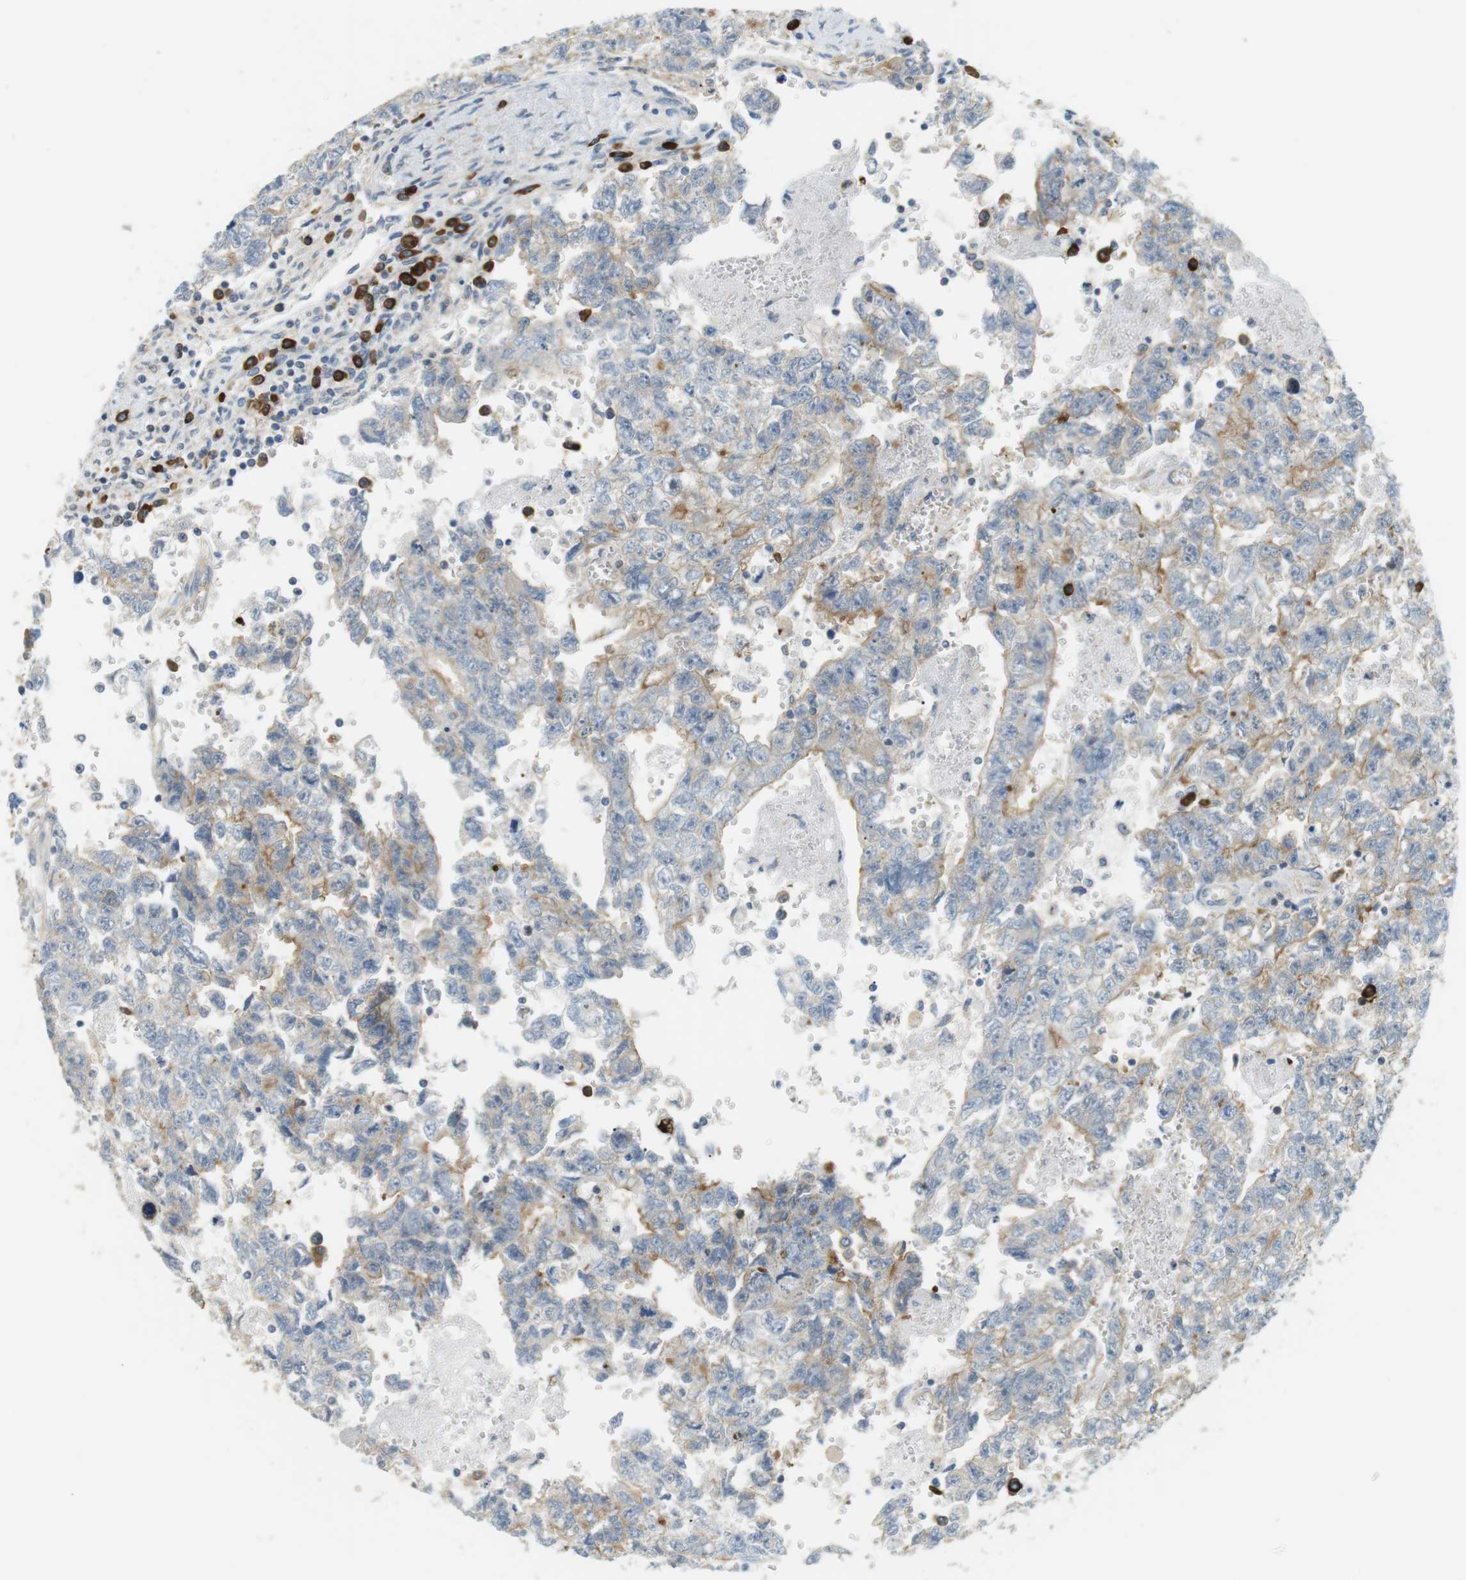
{"staining": {"intensity": "moderate", "quantity": "25%-75%", "location": "cytoplasmic/membranous"}, "tissue": "testis cancer", "cell_type": "Tumor cells", "image_type": "cancer", "snomed": [{"axis": "morphology", "description": "Seminoma, NOS"}, {"axis": "morphology", "description": "Carcinoma, Embryonal, NOS"}, {"axis": "topography", "description": "Testis"}], "caption": "A micrograph of testis cancer (seminoma) stained for a protein demonstrates moderate cytoplasmic/membranous brown staining in tumor cells.", "gene": "TMEM200A", "patient": {"sex": "male", "age": 38}}